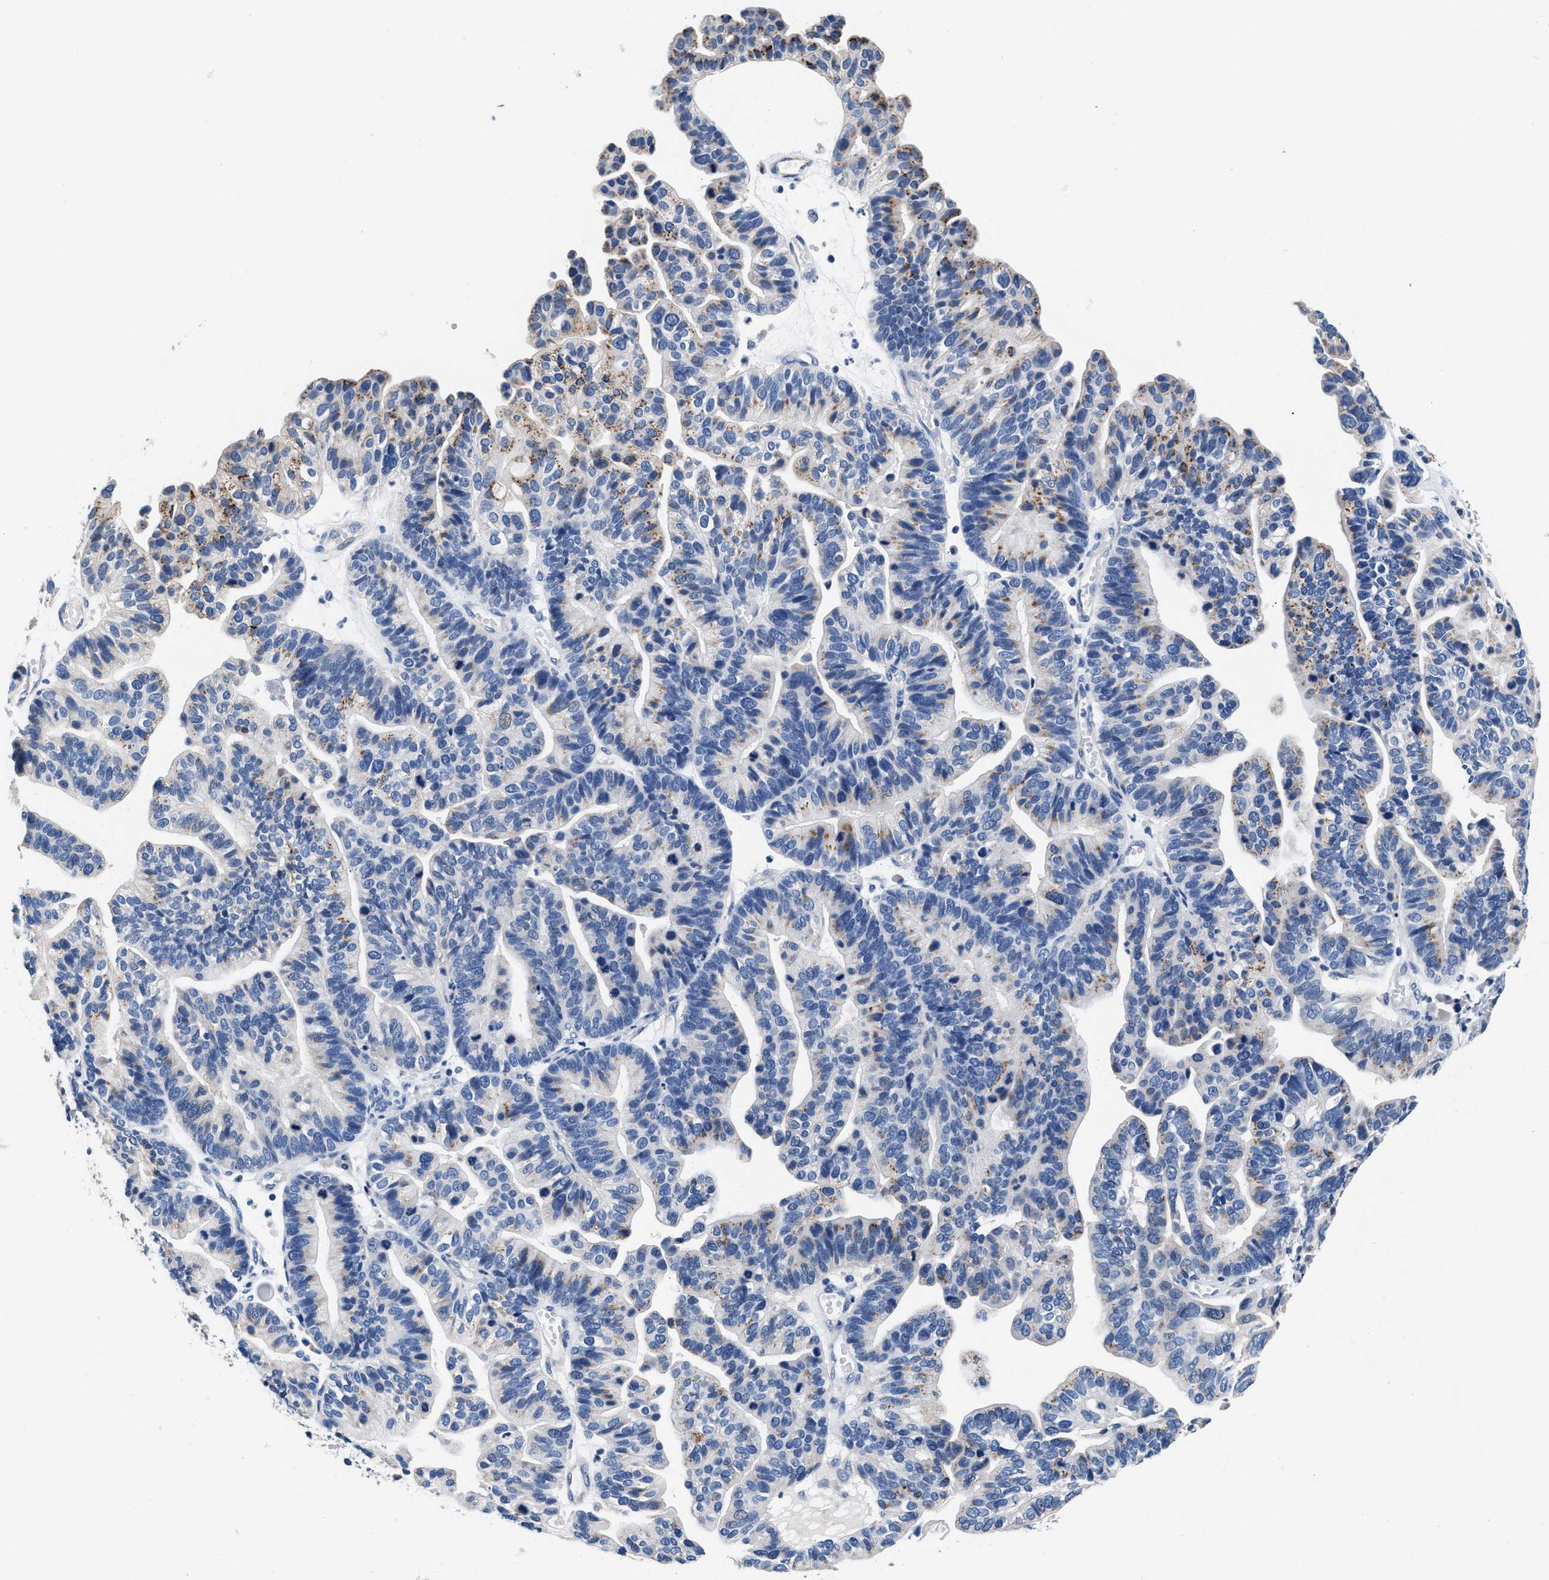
{"staining": {"intensity": "moderate", "quantity": "<25%", "location": "cytoplasmic/membranous"}, "tissue": "ovarian cancer", "cell_type": "Tumor cells", "image_type": "cancer", "snomed": [{"axis": "morphology", "description": "Cystadenocarcinoma, serous, NOS"}, {"axis": "topography", "description": "Ovary"}], "caption": "A brown stain shows moderate cytoplasmic/membranous staining of a protein in human serous cystadenocarcinoma (ovarian) tumor cells. (DAB (3,3'-diaminobenzidine) = brown stain, brightfield microscopy at high magnification).", "gene": "GSTM1", "patient": {"sex": "female", "age": 56}}